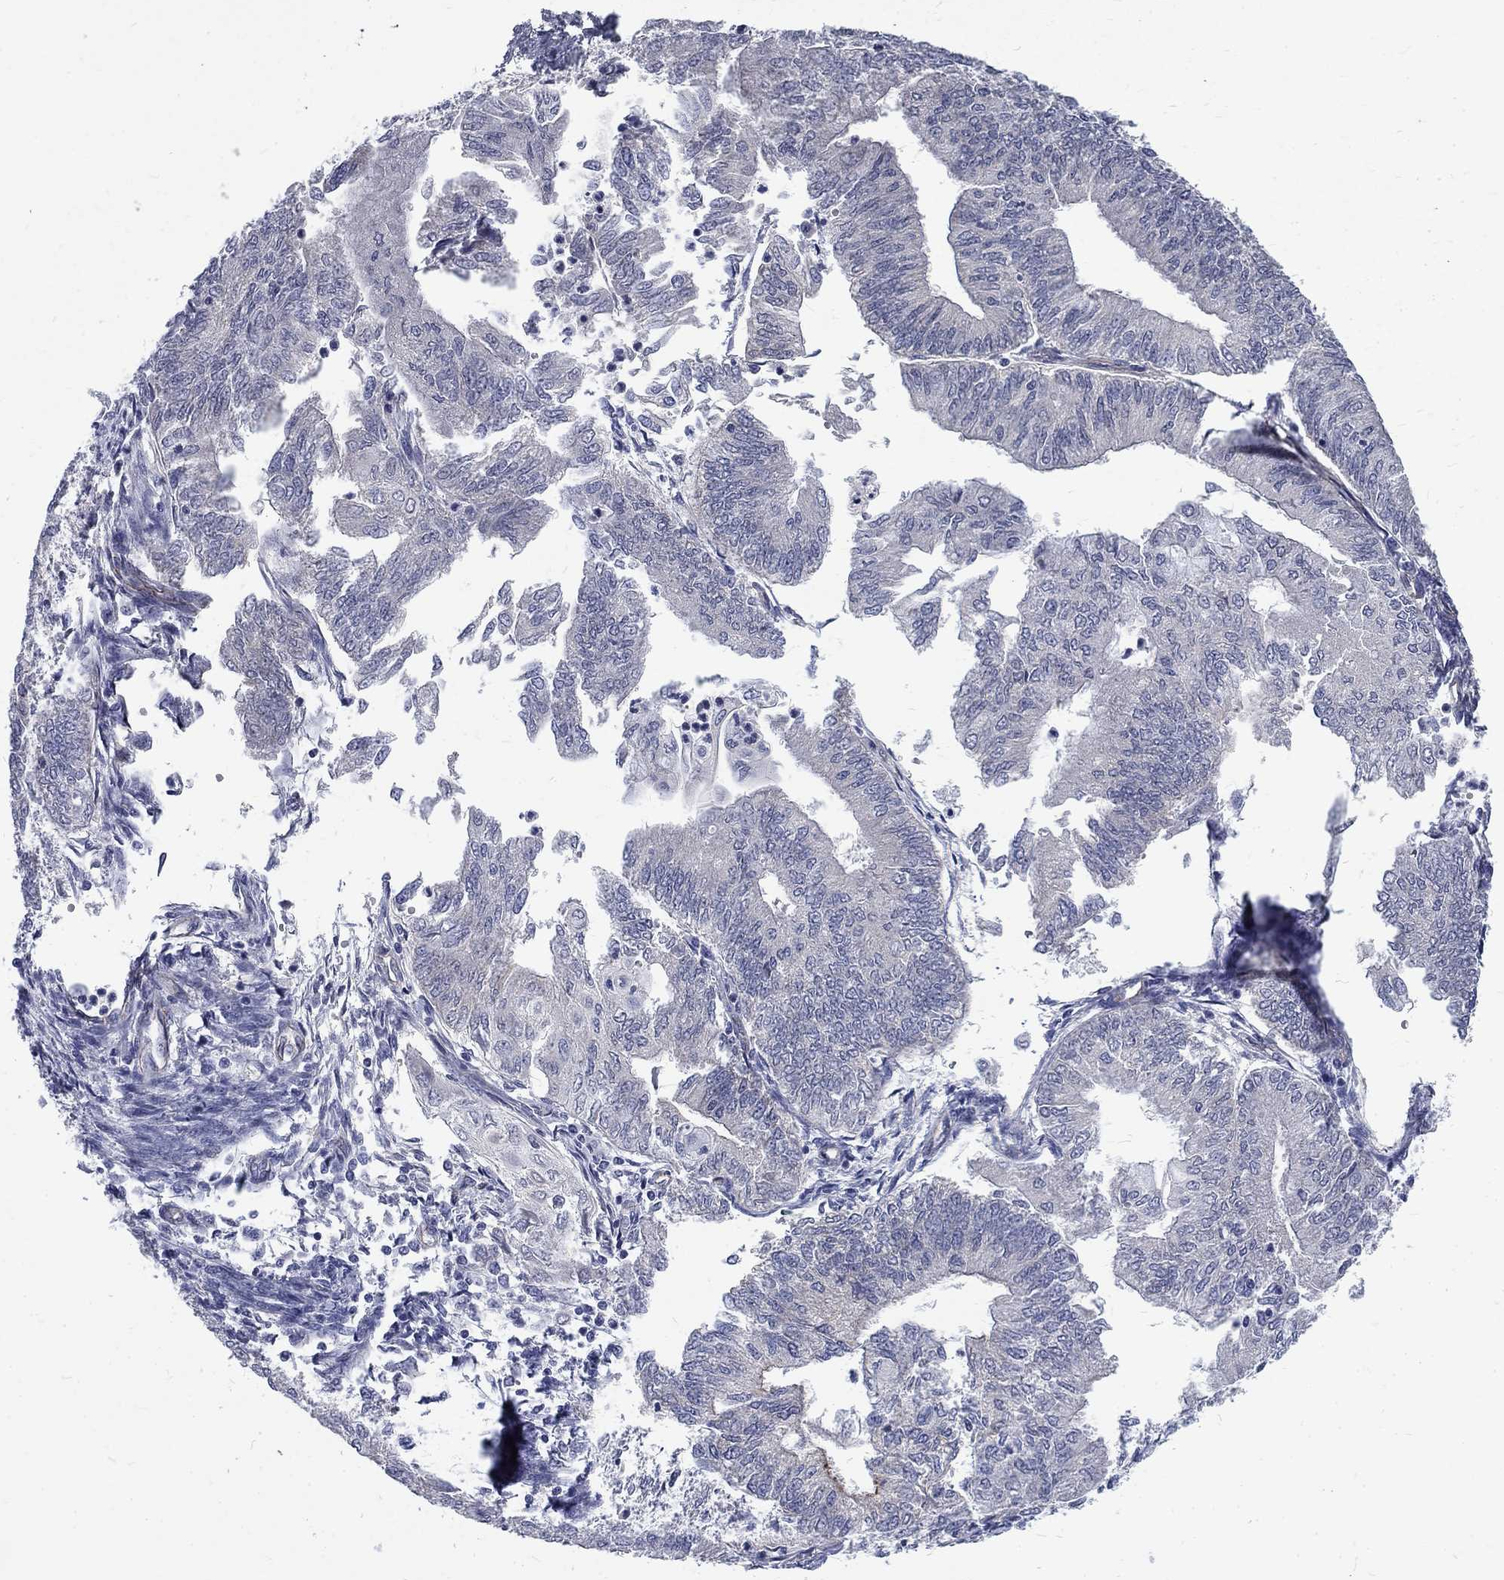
{"staining": {"intensity": "negative", "quantity": "none", "location": "none"}, "tissue": "endometrial cancer", "cell_type": "Tumor cells", "image_type": "cancer", "snomed": [{"axis": "morphology", "description": "Adenocarcinoma, NOS"}, {"axis": "topography", "description": "Endometrium"}], "caption": "Histopathology image shows no protein expression in tumor cells of endometrial cancer (adenocarcinoma) tissue. The staining was performed using DAB (3,3'-diaminobenzidine) to visualize the protein expression in brown, while the nuclei were stained in blue with hematoxylin (Magnification: 20x).", "gene": "PHKA1", "patient": {"sex": "female", "age": 59}}